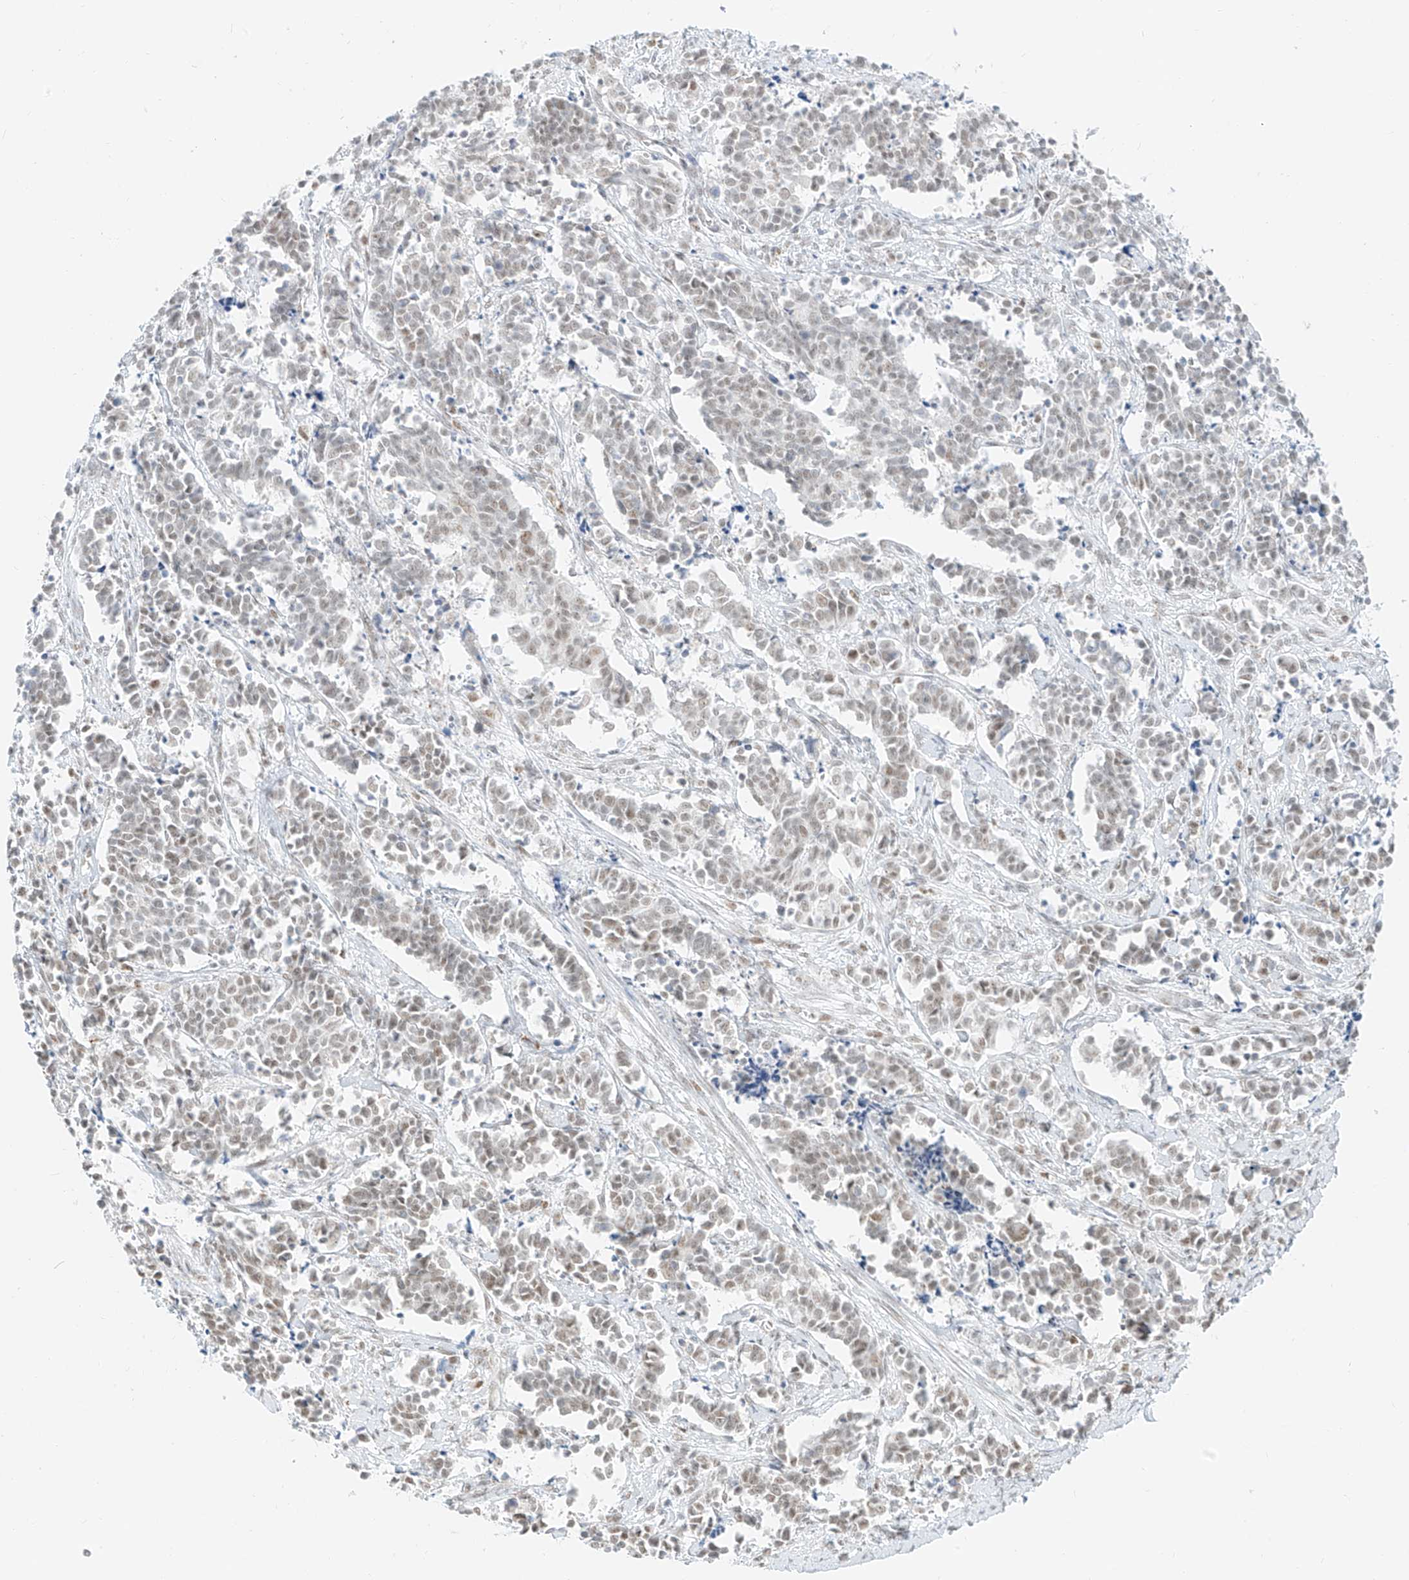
{"staining": {"intensity": "weak", "quantity": "<25%", "location": "nuclear"}, "tissue": "cervical cancer", "cell_type": "Tumor cells", "image_type": "cancer", "snomed": [{"axis": "morphology", "description": "Normal tissue, NOS"}, {"axis": "morphology", "description": "Squamous cell carcinoma, NOS"}, {"axis": "topography", "description": "Cervix"}], "caption": "This is a photomicrograph of immunohistochemistry (IHC) staining of squamous cell carcinoma (cervical), which shows no positivity in tumor cells.", "gene": "SUPT5H", "patient": {"sex": "female", "age": 35}}